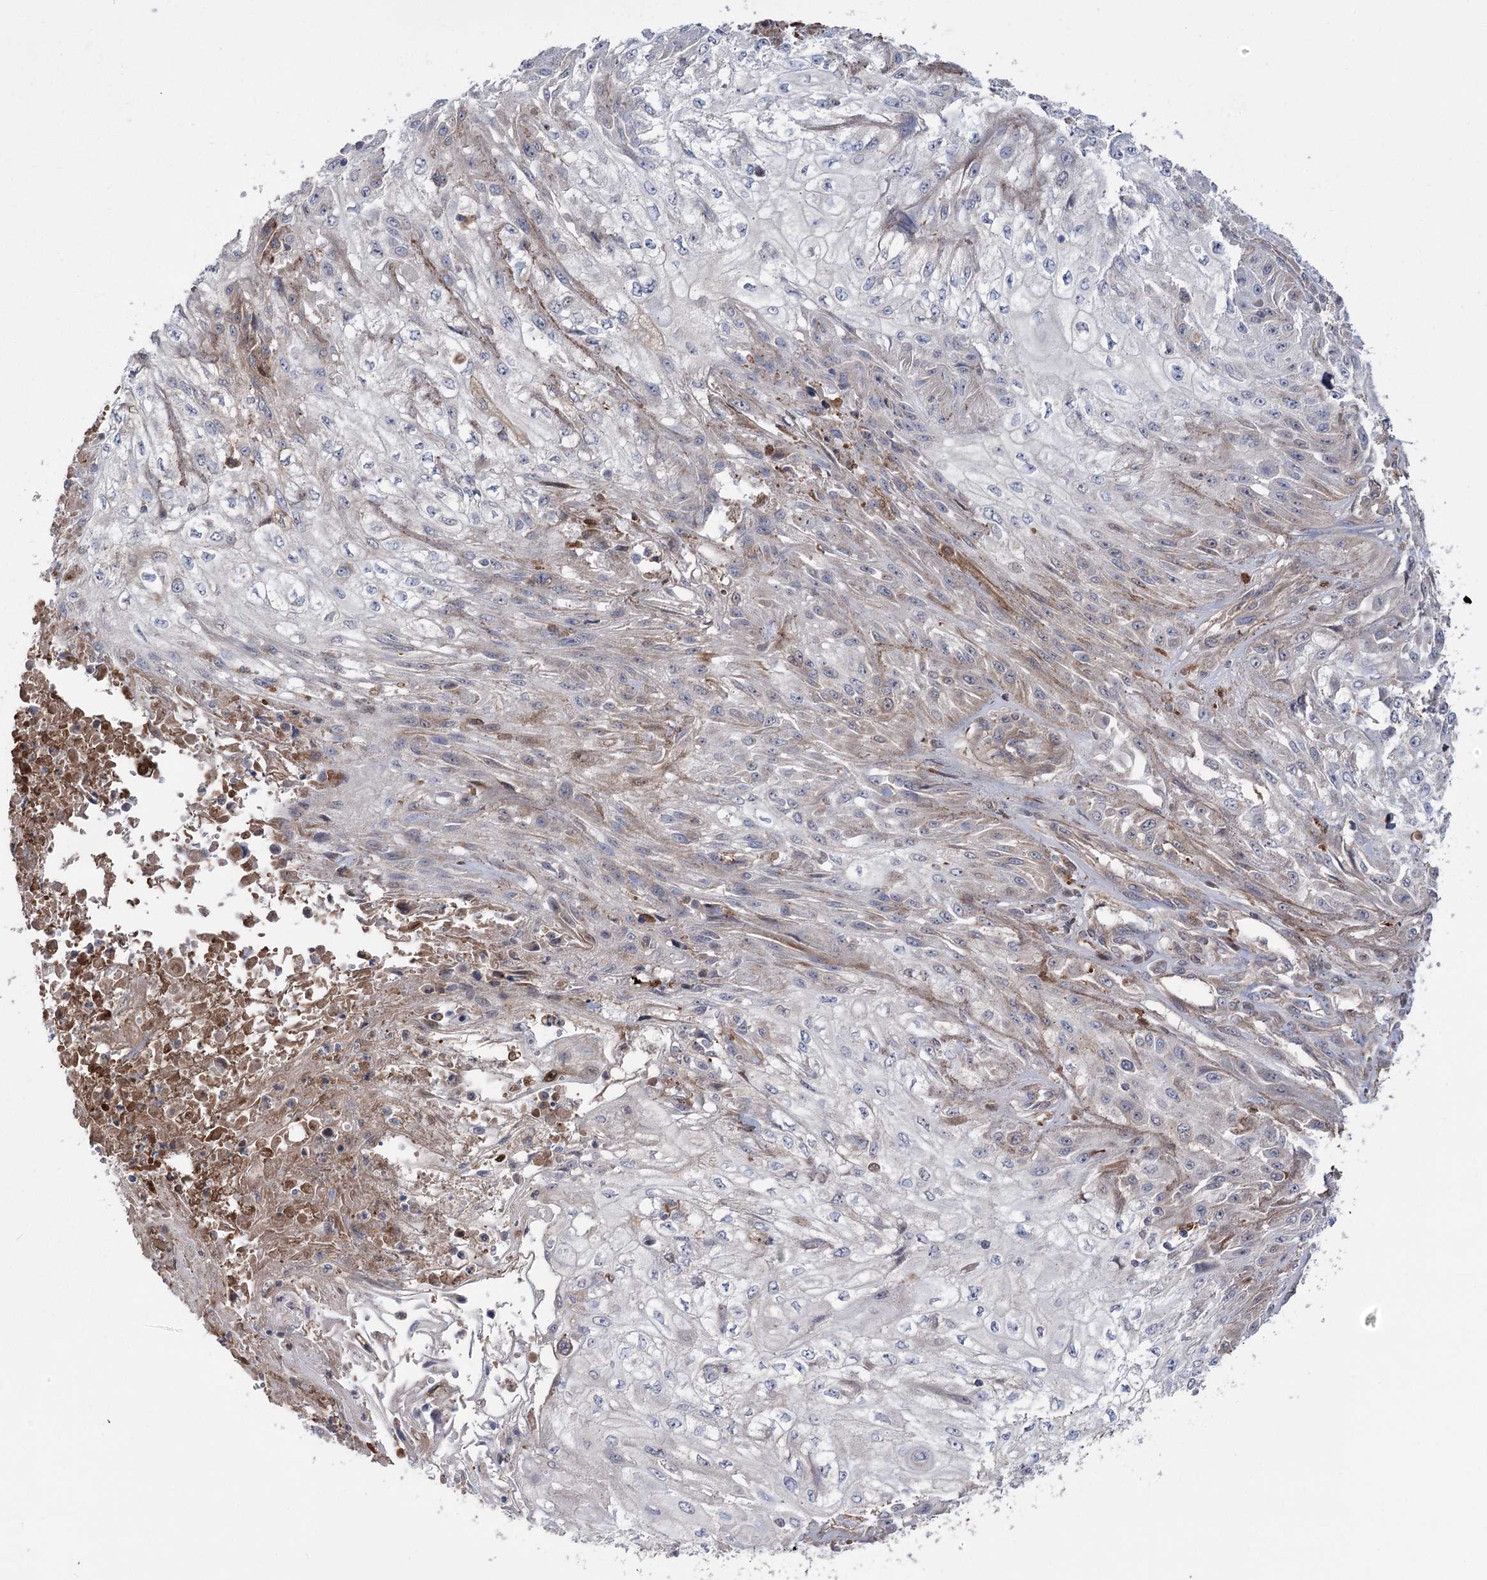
{"staining": {"intensity": "negative", "quantity": "none", "location": "none"}, "tissue": "skin cancer", "cell_type": "Tumor cells", "image_type": "cancer", "snomed": [{"axis": "morphology", "description": "Squamous cell carcinoma, NOS"}, {"axis": "morphology", "description": "Squamous cell carcinoma, metastatic, NOS"}, {"axis": "topography", "description": "Skin"}, {"axis": "topography", "description": "Lymph node"}], "caption": "Tumor cells are negative for protein expression in human skin cancer.", "gene": "OTUD1", "patient": {"sex": "male", "age": 75}}